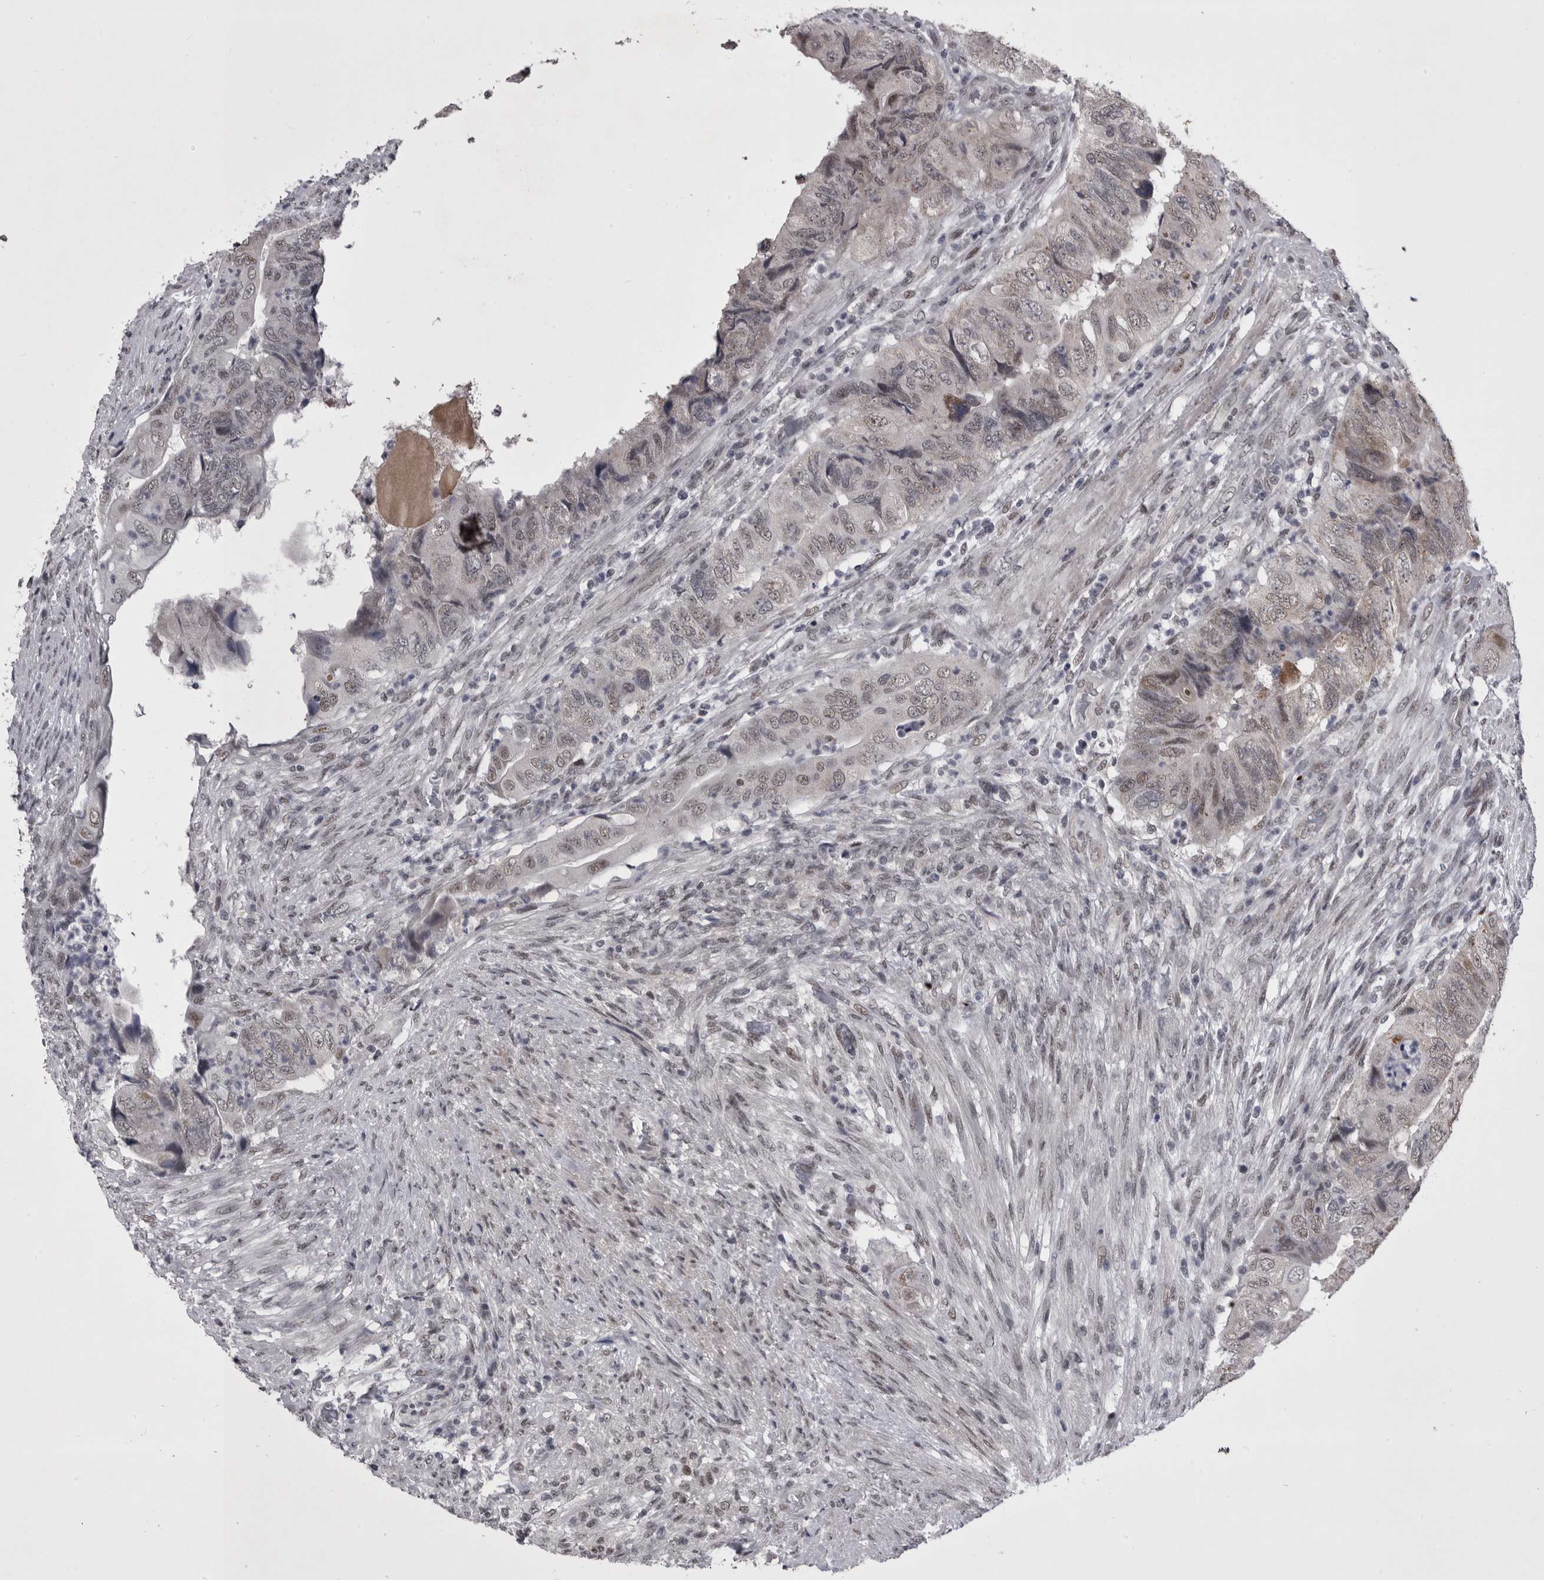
{"staining": {"intensity": "weak", "quantity": "25%-75%", "location": "cytoplasmic/membranous,nuclear"}, "tissue": "colorectal cancer", "cell_type": "Tumor cells", "image_type": "cancer", "snomed": [{"axis": "morphology", "description": "Adenocarcinoma, NOS"}, {"axis": "topography", "description": "Rectum"}], "caption": "A histopathology image showing weak cytoplasmic/membranous and nuclear expression in approximately 25%-75% of tumor cells in adenocarcinoma (colorectal), as visualized by brown immunohistochemical staining.", "gene": "PRPF3", "patient": {"sex": "male", "age": 63}}